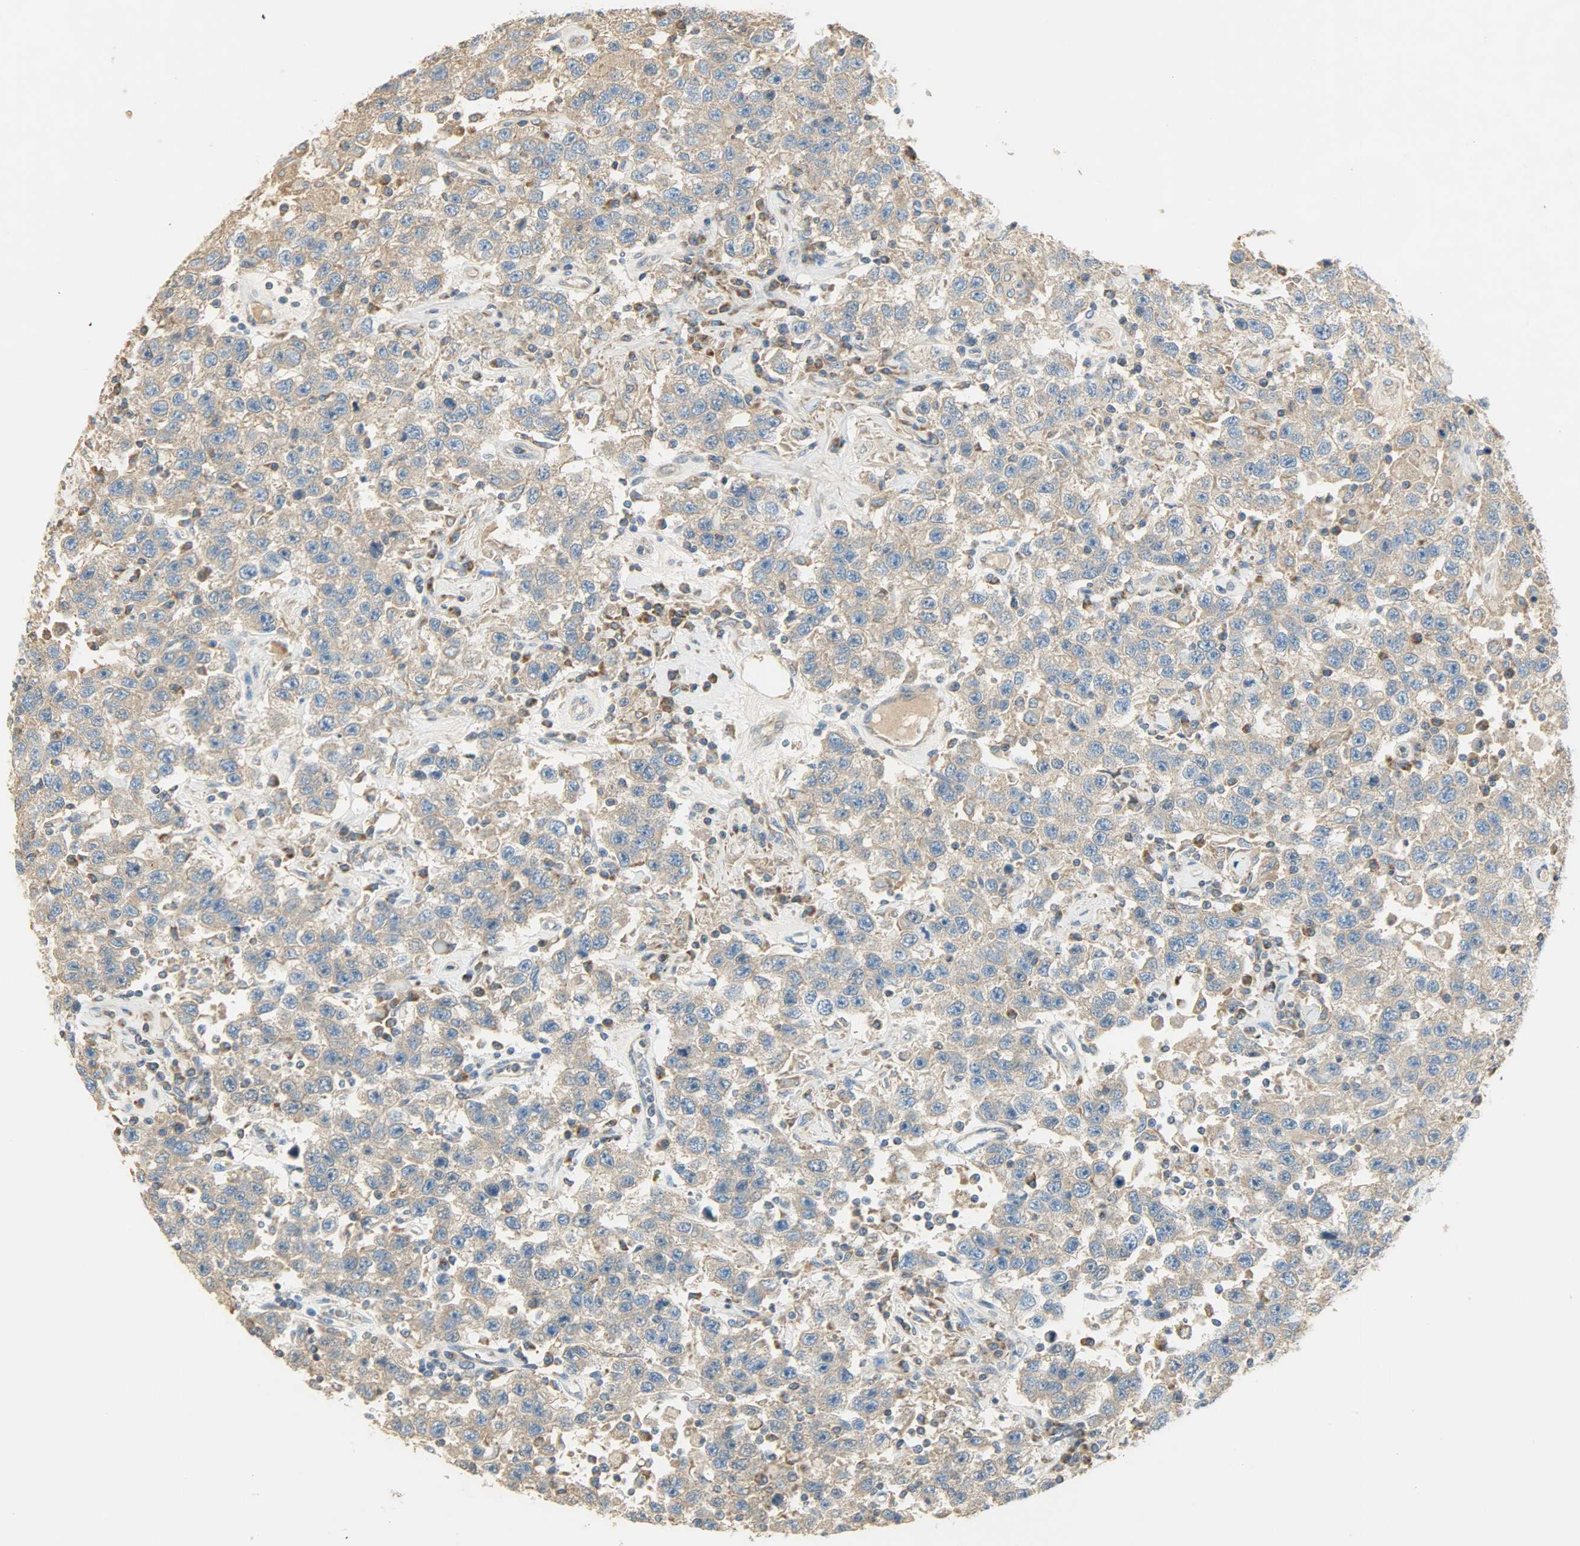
{"staining": {"intensity": "weak", "quantity": ">75%", "location": "cytoplasmic/membranous"}, "tissue": "testis cancer", "cell_type": "Tumor cells", "image_type": "cancer", "snomed": [{"axis": "morphology", "description": "Seminoma, NOS"}, {"axis": "topography", "description": "Testis"}], "caption": "Immunohistochemistry histopathology image of neoplastic tissue: testis cancer (seminoma) stained using immunohistochemistry (IHC) demonstrates low levels of weak protein expression localized specifically in the cytoplasmic/membranous of tumor cells, appearing as a cytoplasmic/membranous brown color.", "gene": "NNT", "patient": {"sex": "male", "age": 41}}